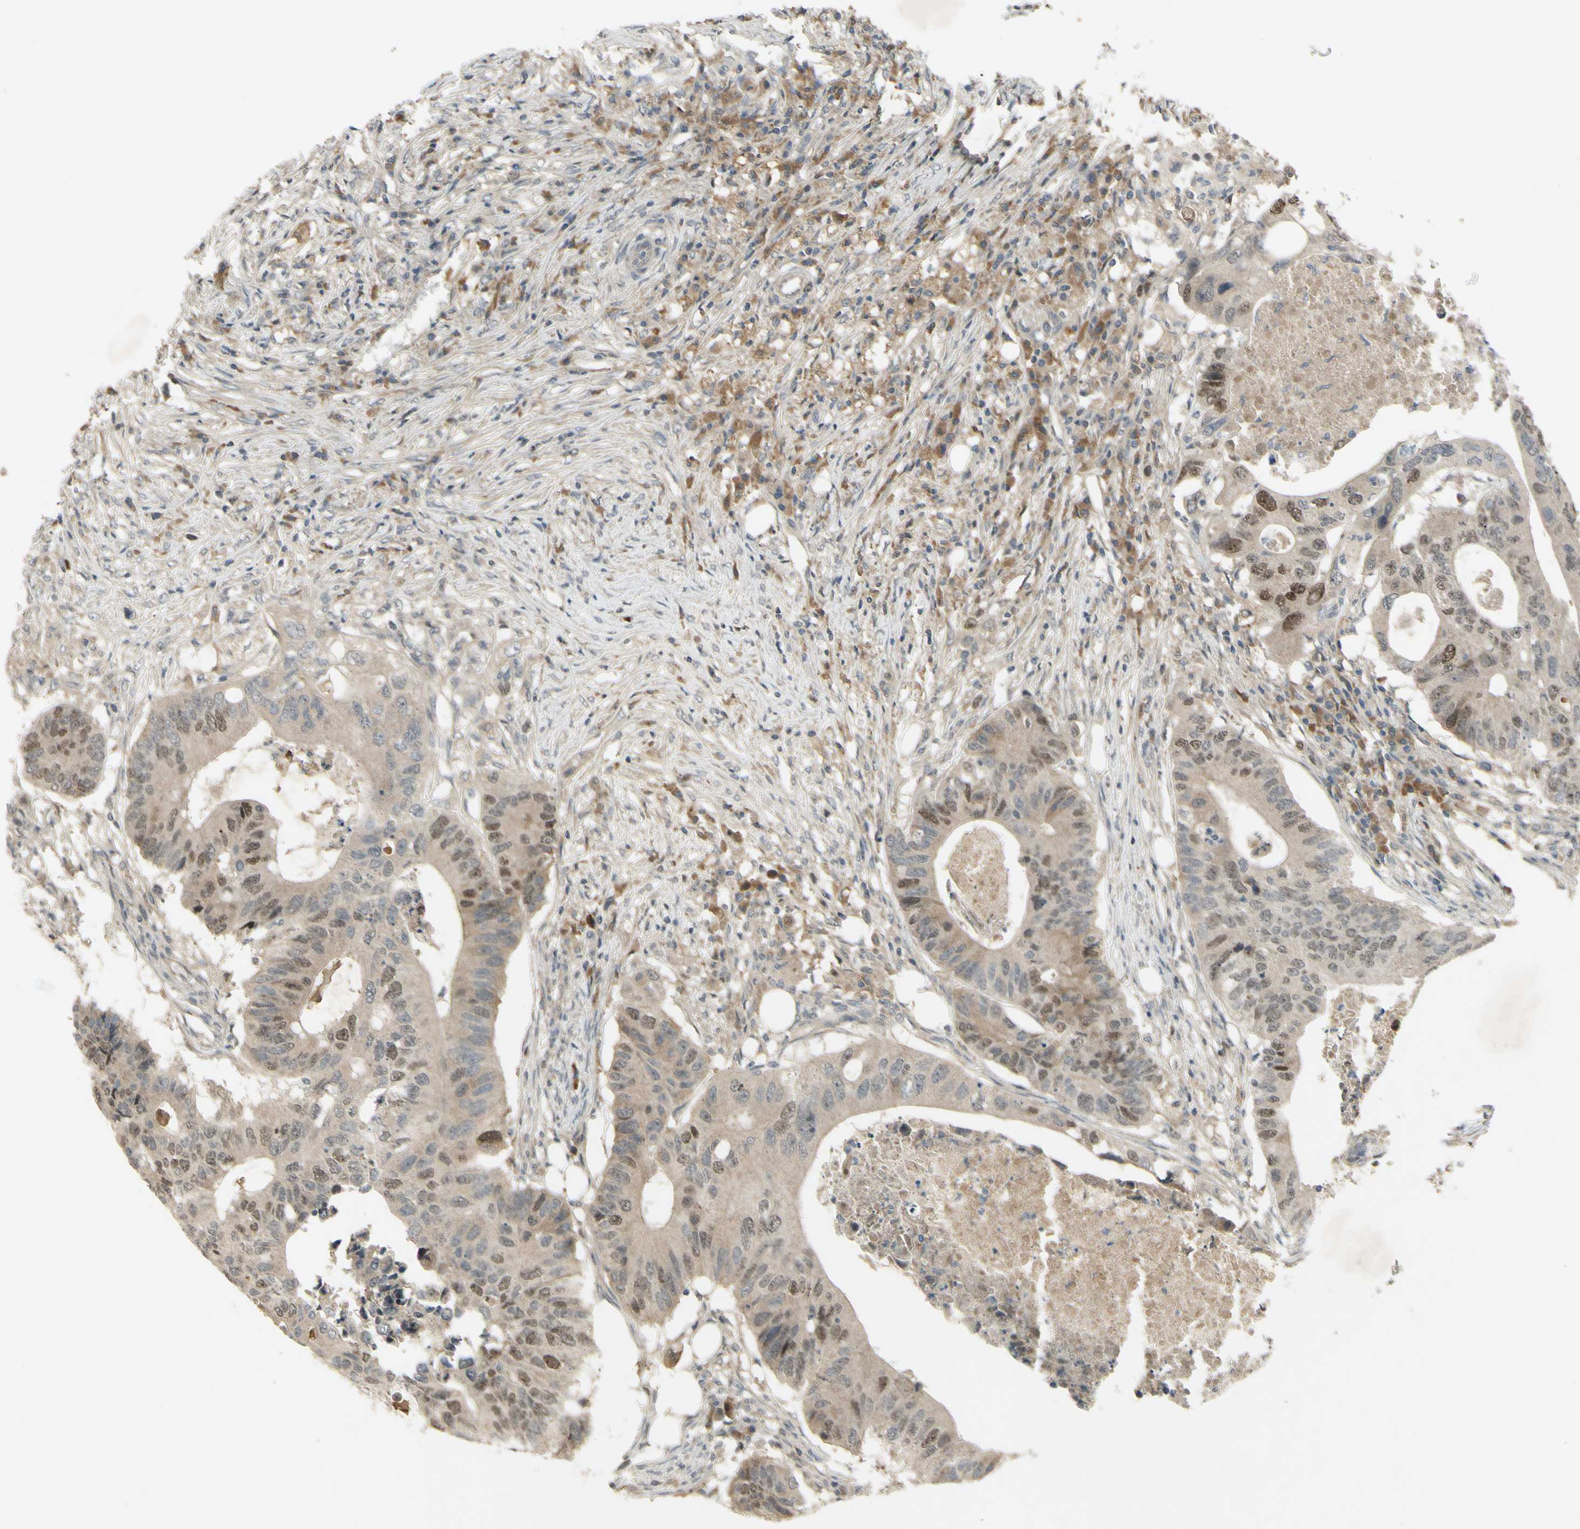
{"staining": {"intensity": "moderate", "quantity": "<25%", "location": "nuclear"}, "tissue": "colorectal cancer", "cell_type": "Tumor cells", "image_type": "cancer", "snomed": [{"axis": "morphology", "description": "Adenocarcinoma, NOS"}, {"axis": "topography", "description": "Colon"}], "caption": "Immunohistochemistry (IHC) image of neoplastic tissue: human colorectal adenocarcinoma stained using immunohistochemistry (IHC) shows low levels of moderate protein expression localized specifically in the nuclear of tumor cells, appearing as a nuclear brown color.", "gene": "RAD18", "patient": {"sex": "male", "age": 71}}